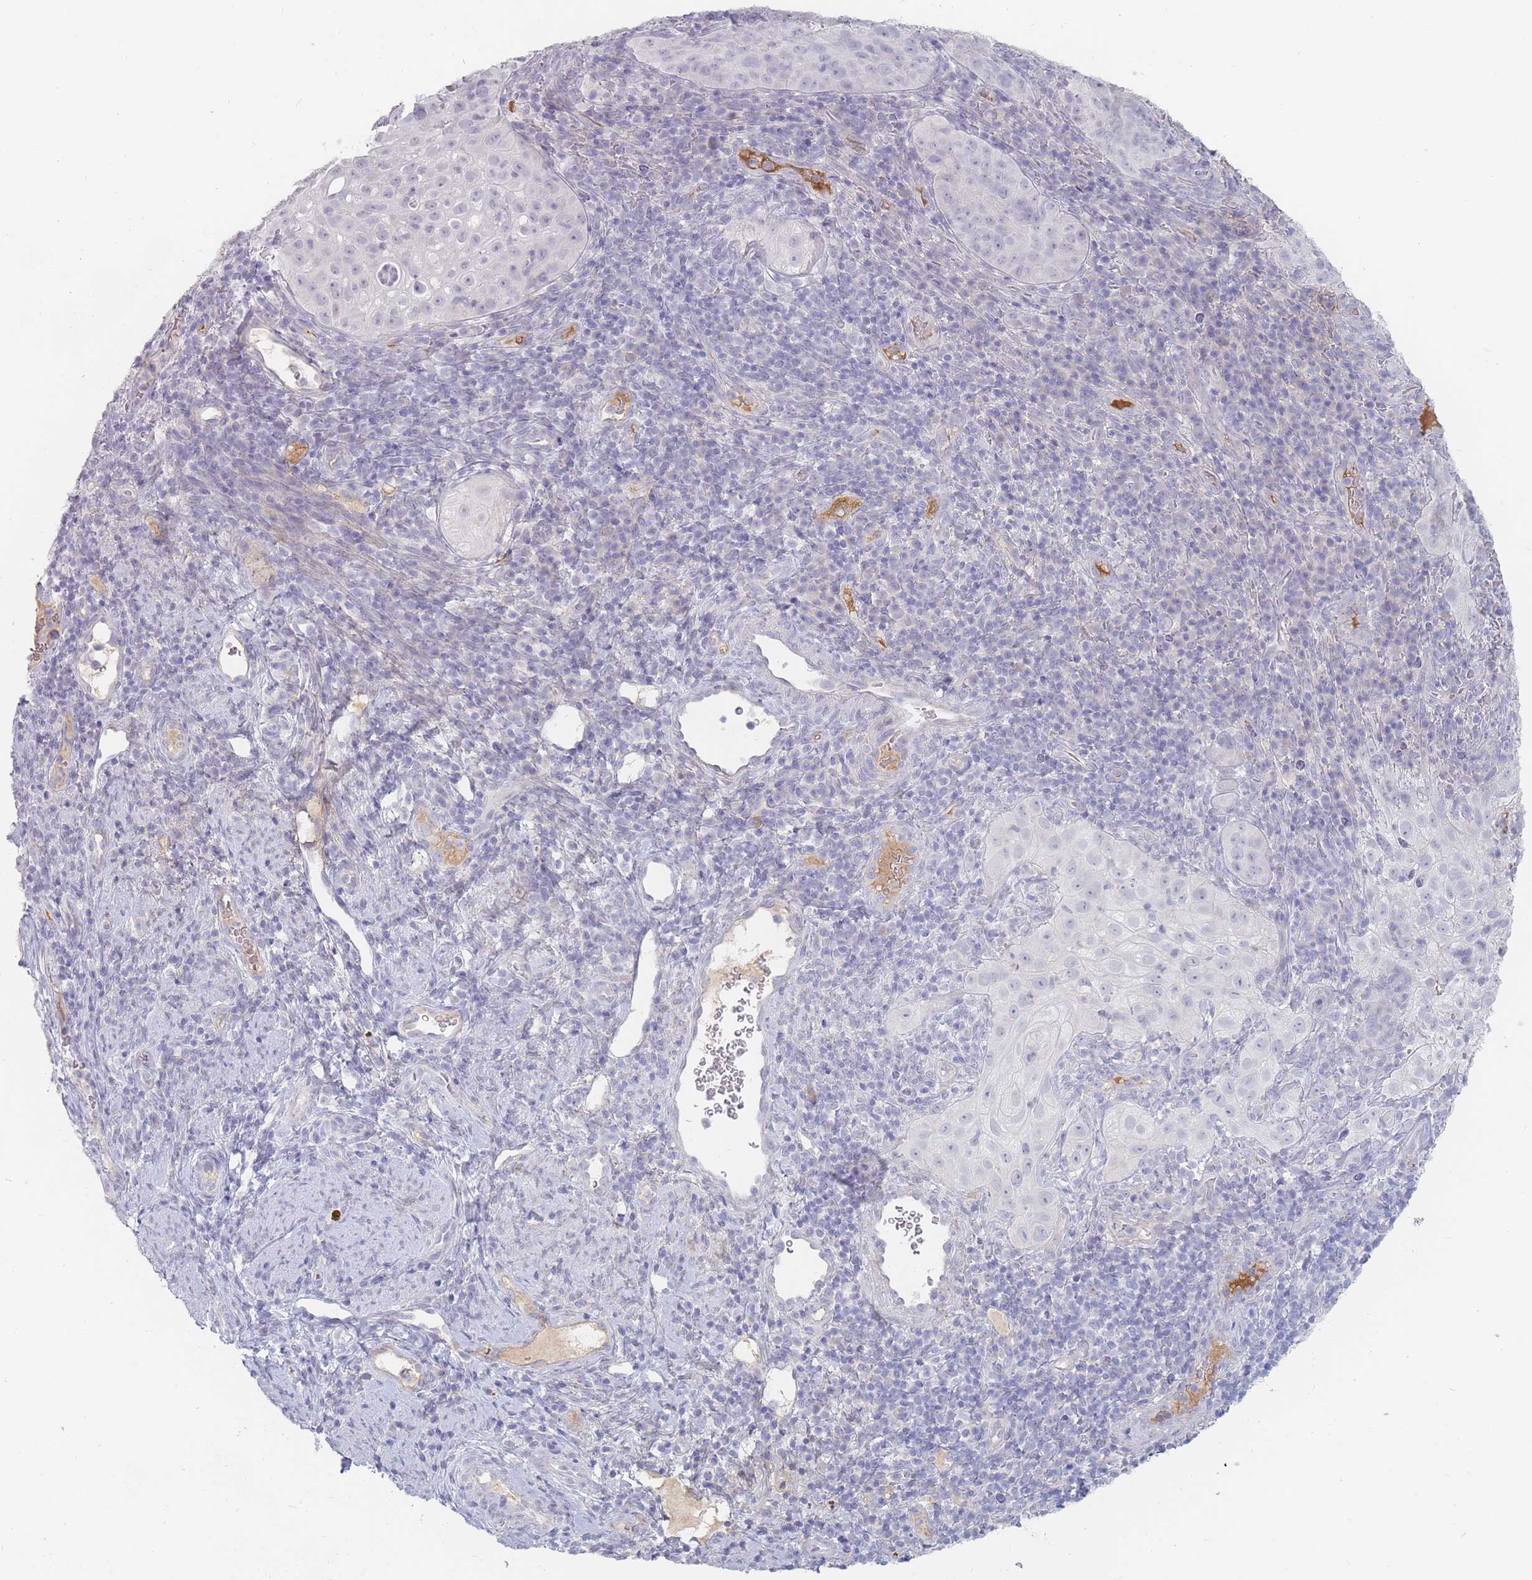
{"staining": {"intensity": "negative", "quantity": "none", "location": "none"}, "tissue": "cervical cancer", "cell_type": "Tumor cells", "image_type": "cancer", "snomed": [{"axis": "morphology", "description": "Squamous cell carcinoma, NOS"}, {"axis": "topography", "description": "Cervix"}], "caption": "Tumor cells are negative for protein expression in human cervical squamous cell carcinoma.", "gene": "PRG4", "patient": {"sex": "female", "age": 52}}